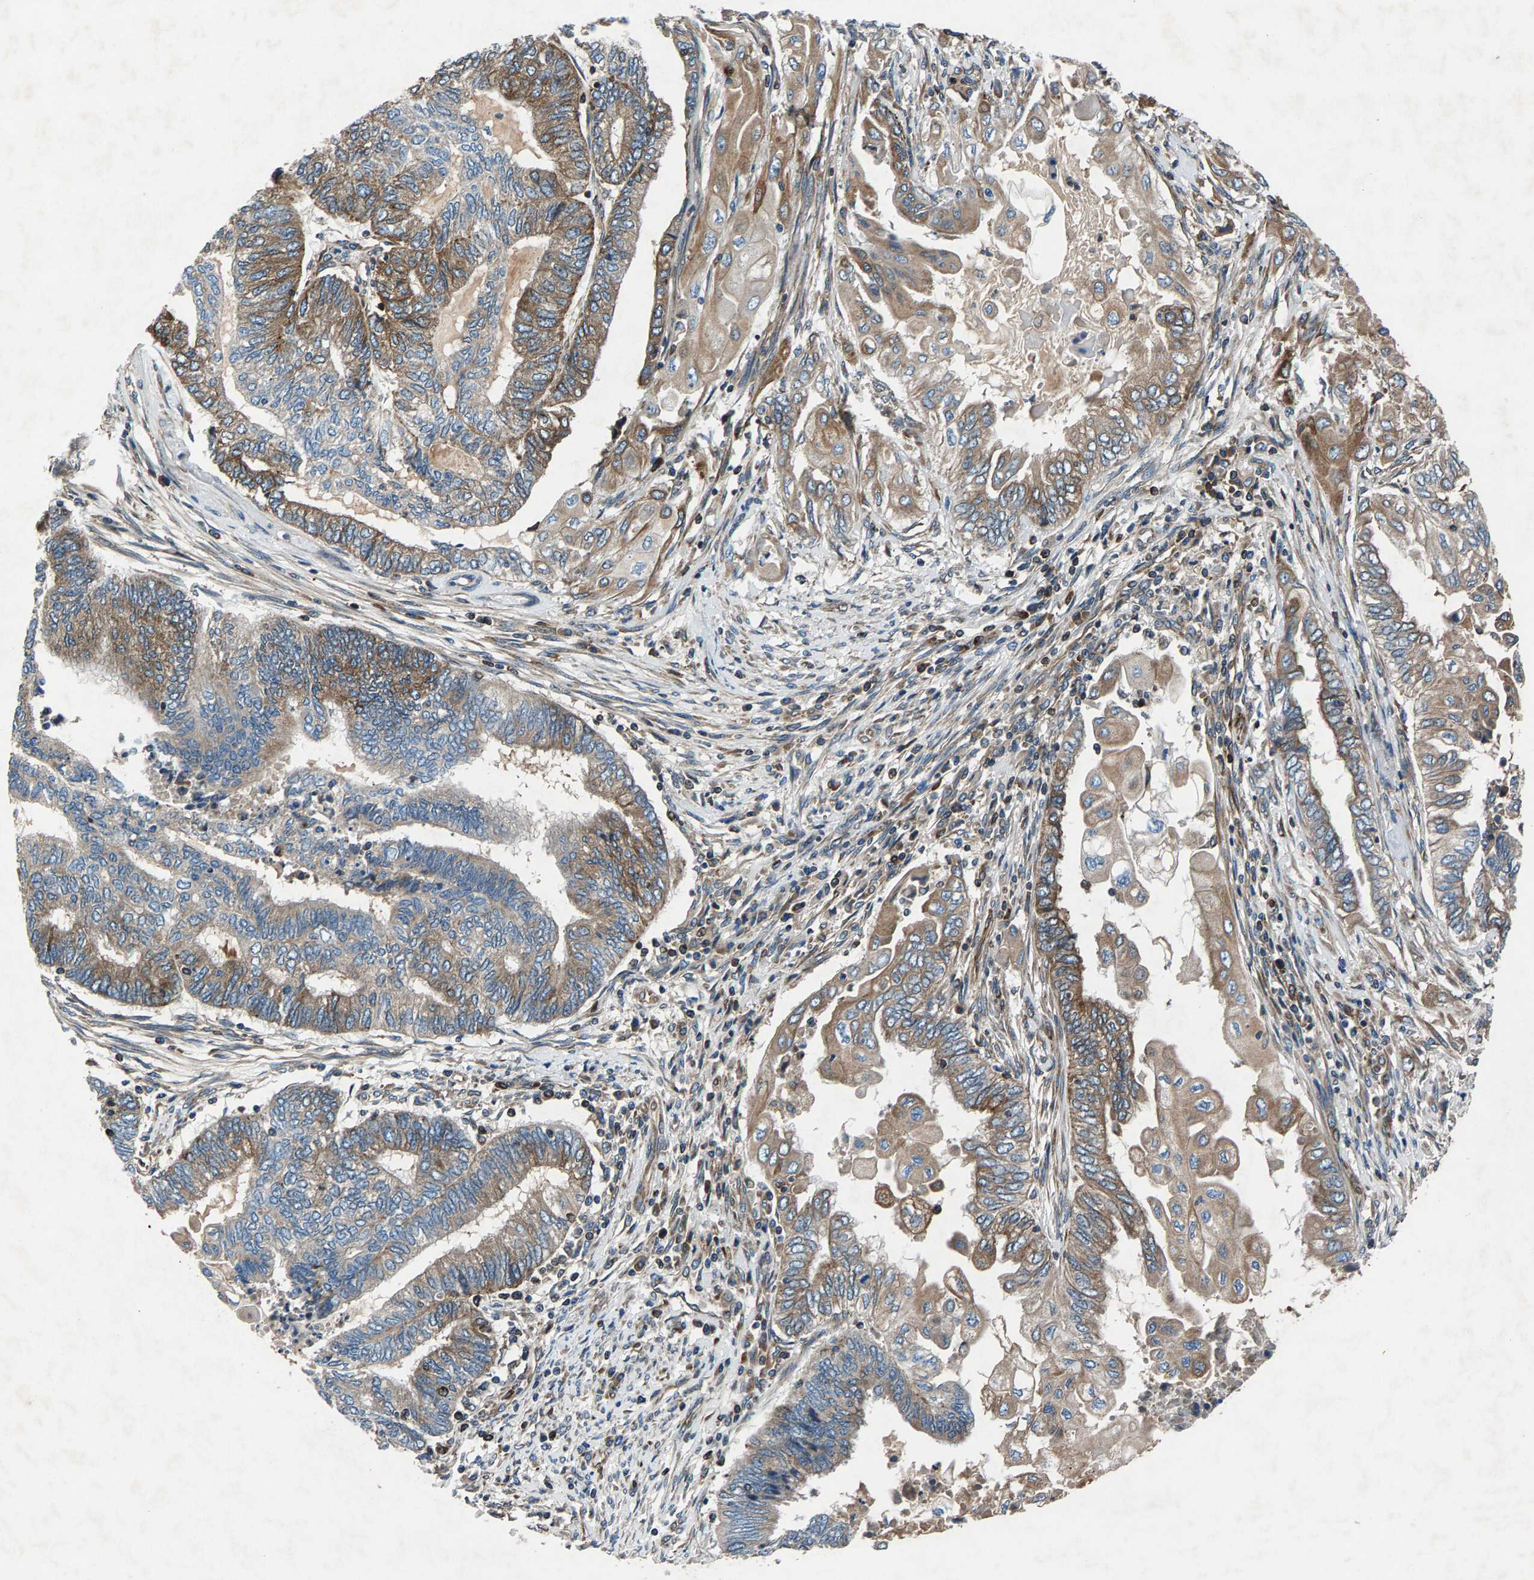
{"staining": {"intensity": "moderate", "quantity": ">75%", "location": "cytoplasmic/membranous"}, "tissue": "endometrial cancer", "cell_type": "Tumor cells", "image_type": "cancer", "snomed": [{"axis": "morphology", "description": "Adenocarcinoma, NOS"}, {"axis": "topography", "description": "Uterus"}, {"axis": "topography", "description": "Endometrium"}], "caption": "Endometrial adenocarcinoma was stained to show a protein in brown. There is medium levels of moderate cytoplasmic/membranous positivity in approximately >75% of tumor cells.", "gene": "LPCAT1", "patient": {"sex": "female", "age": 70}}